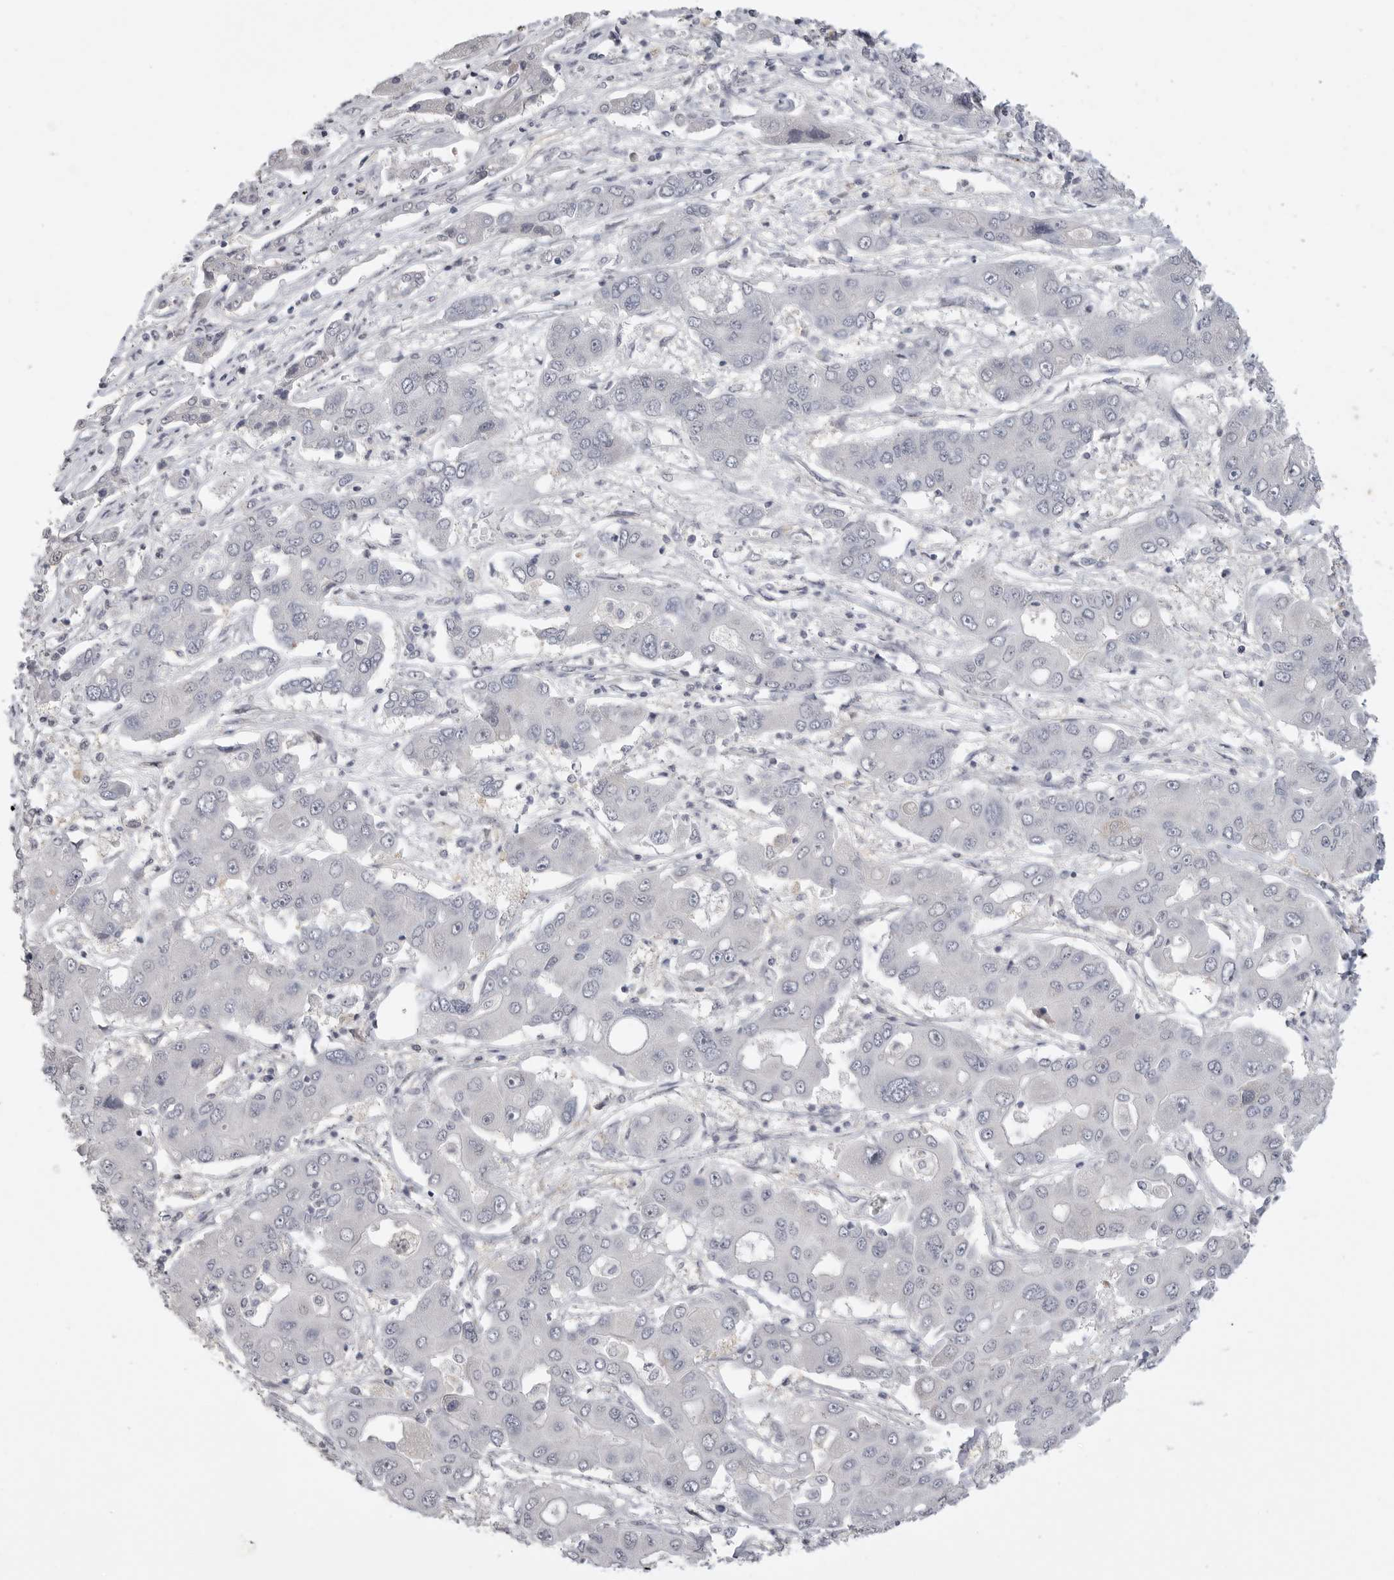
{"staining": {"intensity": "negative", "quantity": "none", "location": "none"}, "tissue": "liver cancer", "cell_type": "Tumor cells", "image_type": "cancer", "snomed": [{"axis": "morphology", "description": "Cholangiocarcinoma"}, {"axis": "topography", "description": "Liver"}], "caption": "Tumor cells are negative for protein expression in human liver cancer.", "gene": "FBXO43", "patient": {"sex": "male", "age": 67}}